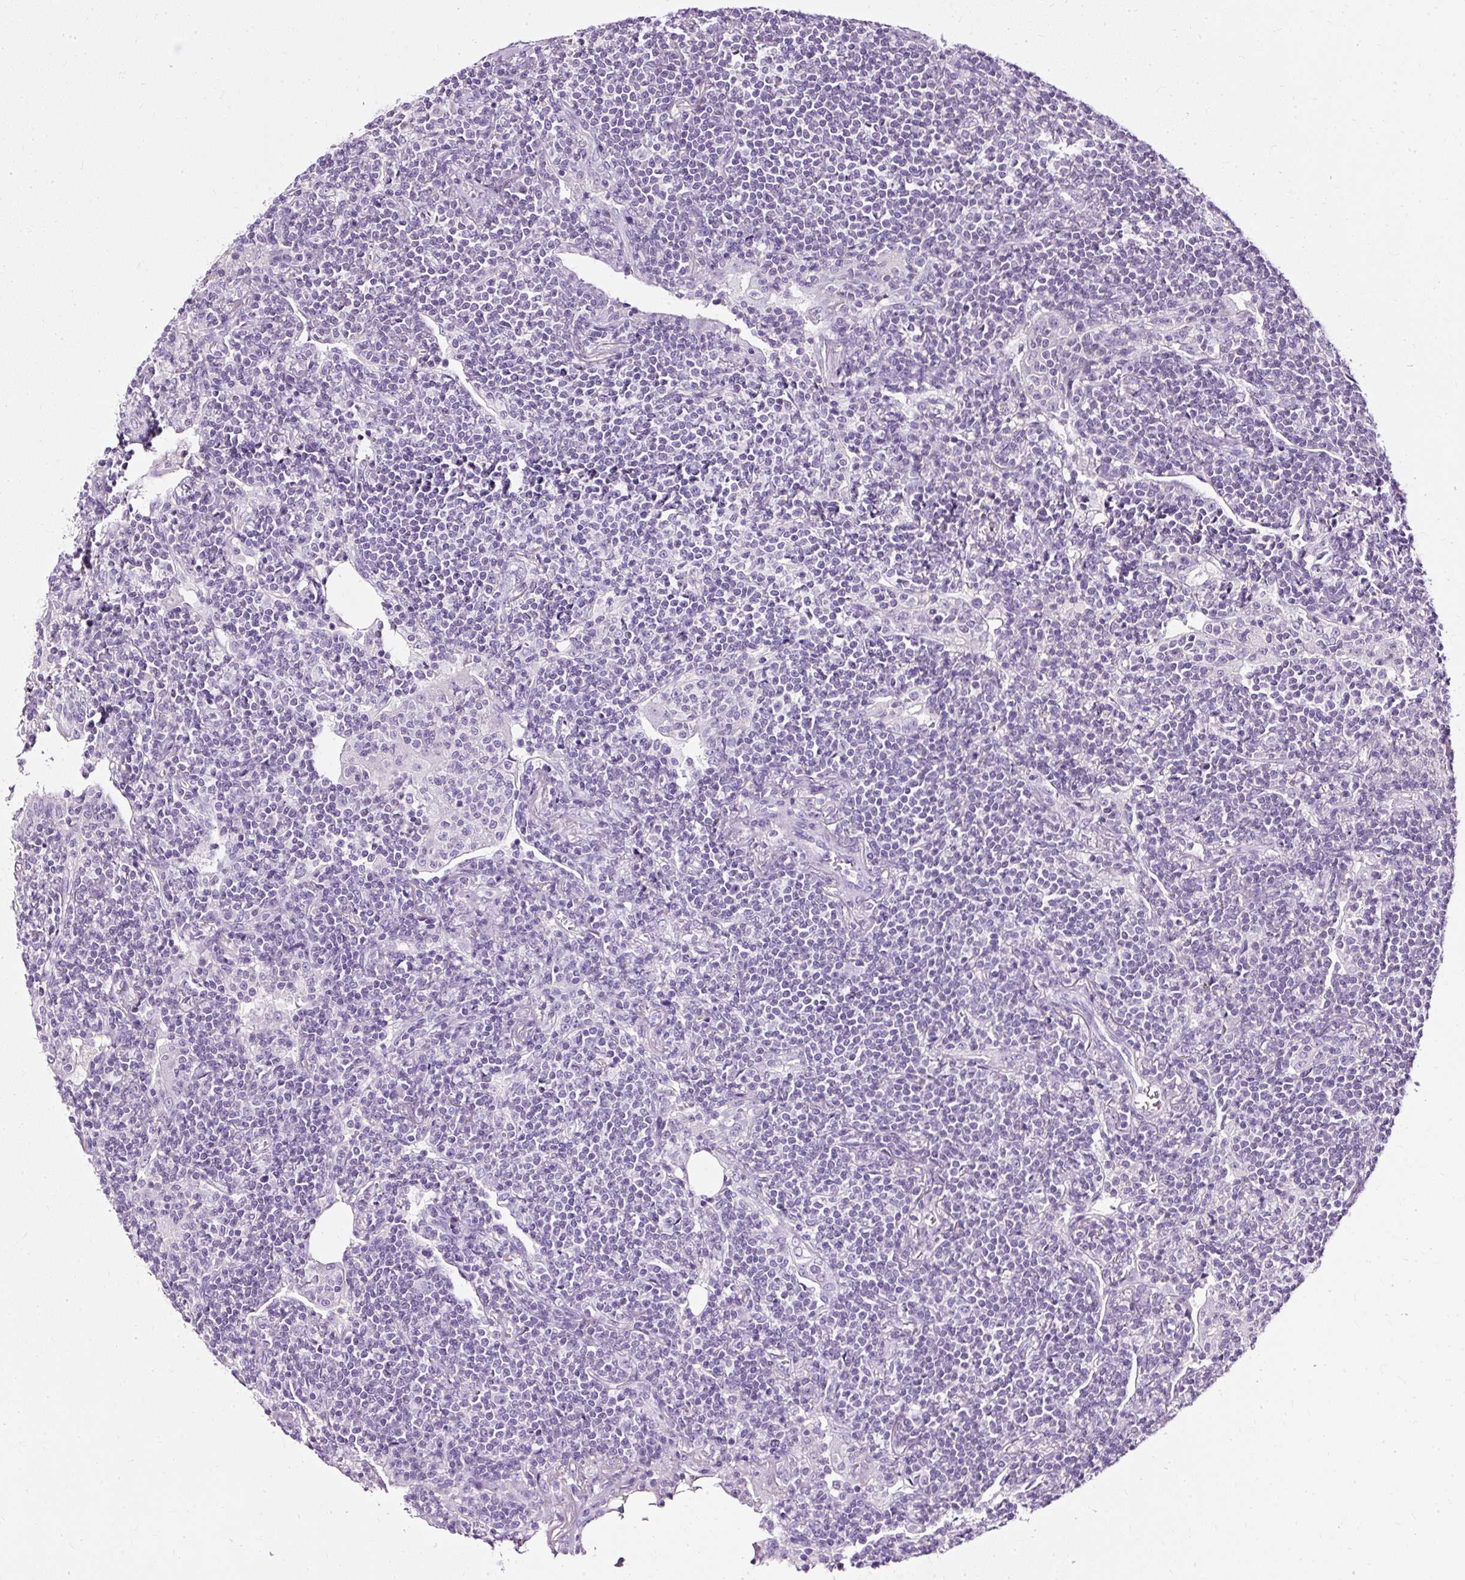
{"staining": {"intensity": "negative", "quantity": "none", "location": "none"}, "tissue": "lymphoma", "cell_type": "Tumor cells", "image_type": "cancer", "snomed": [{"axis": "morphology", "description": "Malignant lymphoma, non-Hodgkin's type, Low grade"}, {"axis": "topography", "description": "Lung"}], "caption": "Immunohistochemistry photomicrograph of human lymphoma stained for a protein (brown), which shows no expression in tumor cells.", "gene": "ATP2A1", "patient": {"sex": "female", "age": 71}}